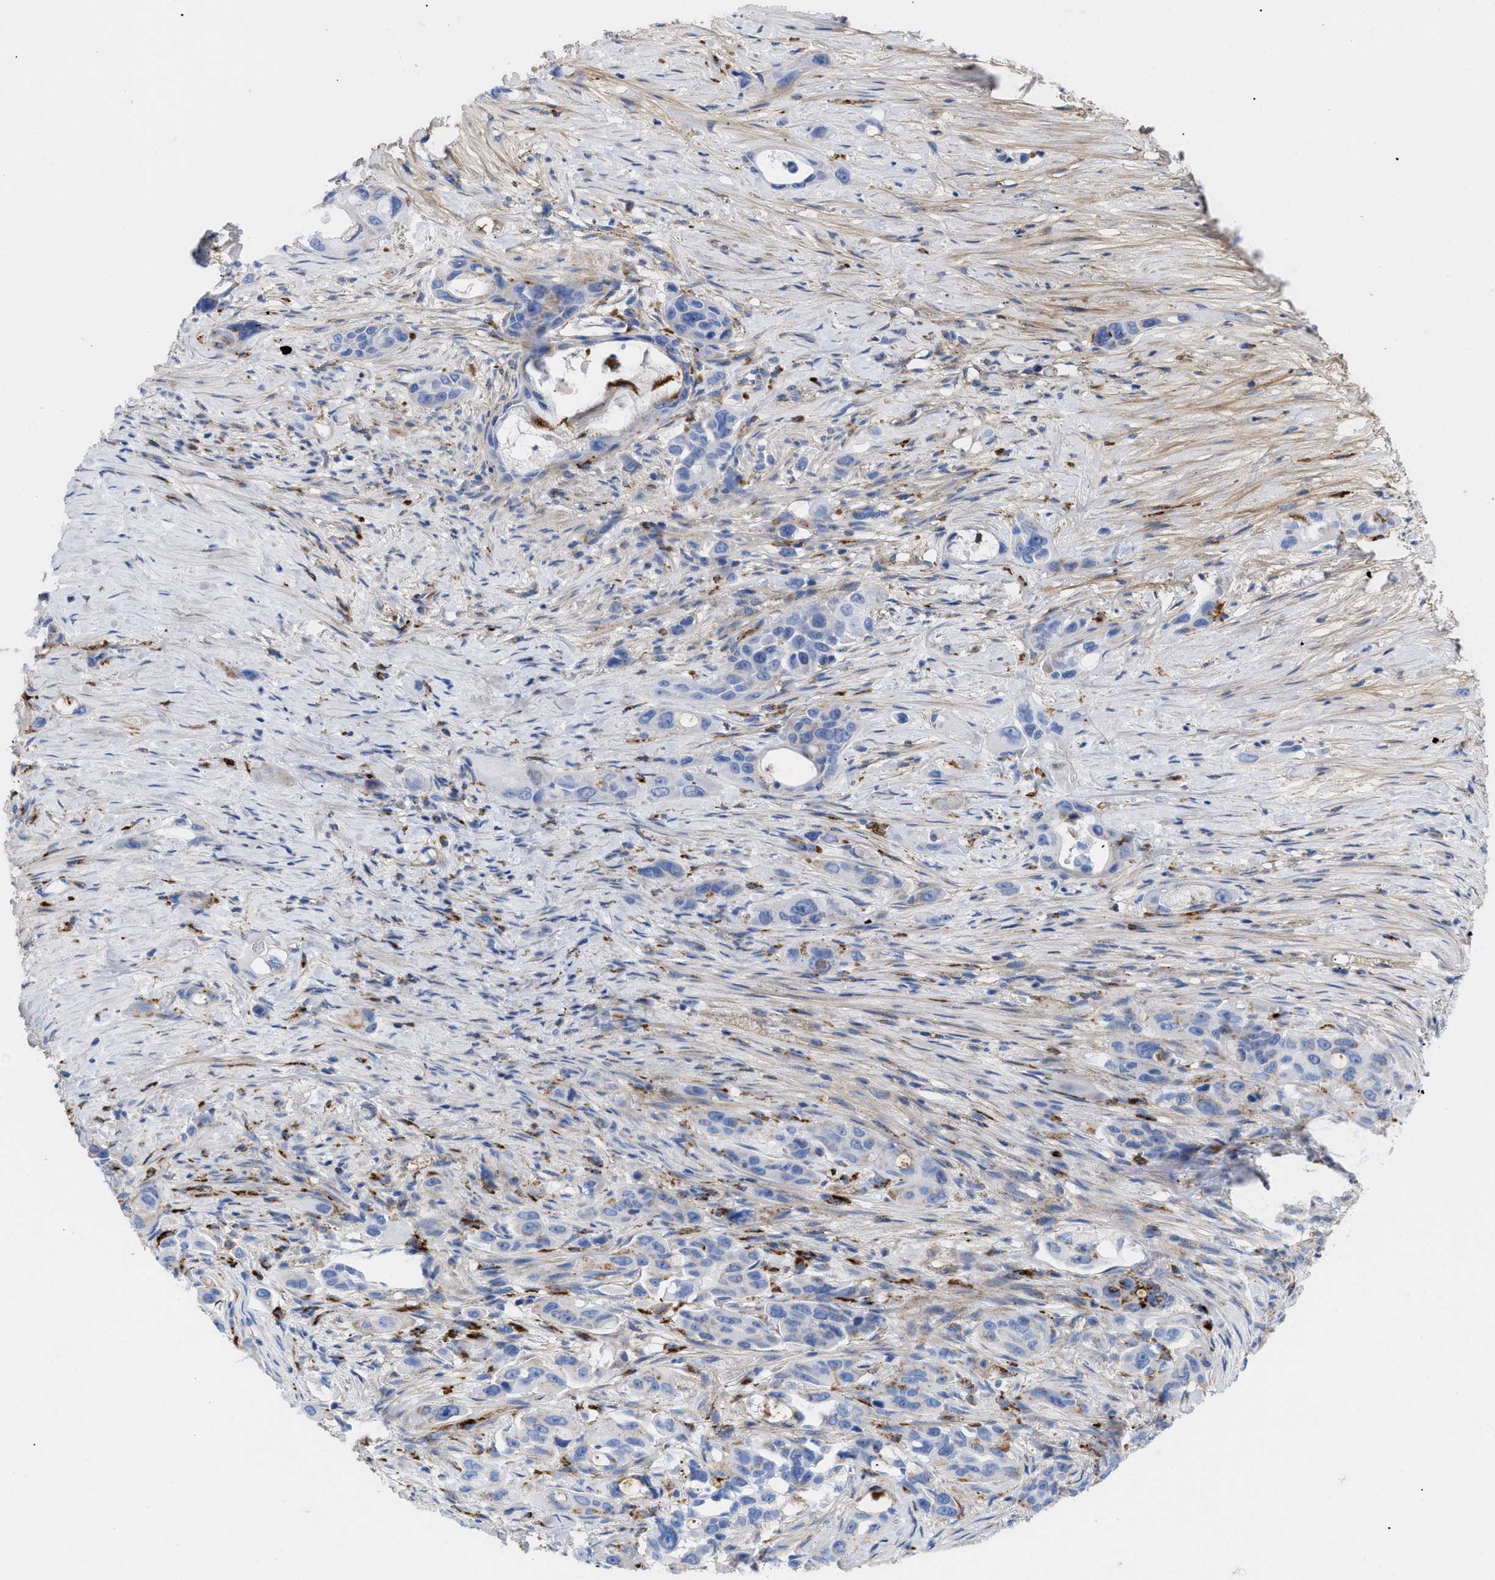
{"staining": {"intensity": "negative", "quantity": "none", "location": "none"}, "tissue": "pancreatic cancer", "cell_type": "Tumor cells", "image_type": "cancer", "snomed": [{"axis": "morphology", "description": "Adenocarcinoma, NOS"}, {"axis": "topography", "description": "Pancreas"}], "caption": "A photomicrograph of human pancreatic cancer is negative for staining in tumor cells.", "gene": "DRAM2", "patient": {"sex": "male", "age": 53}}